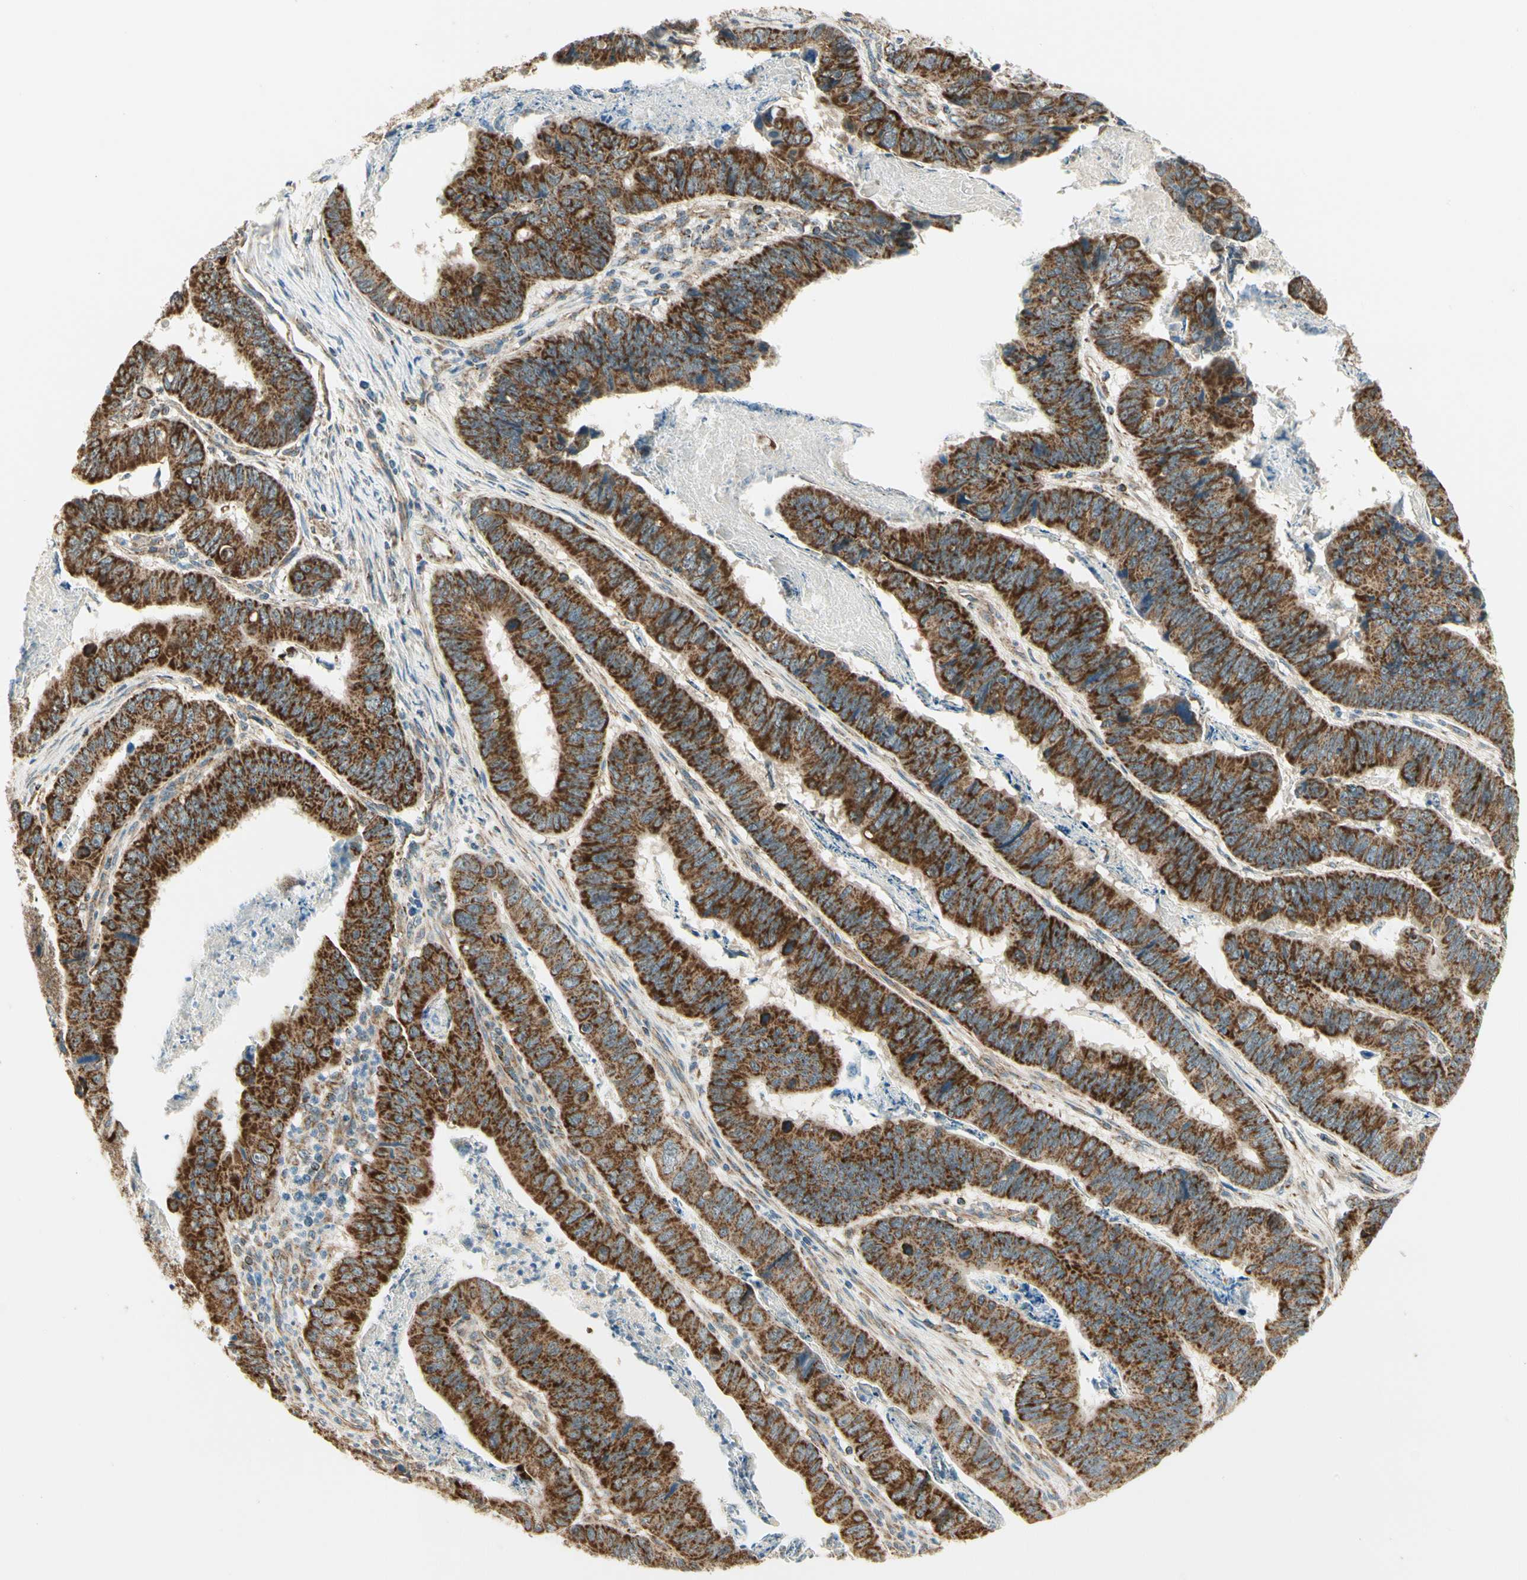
{"staining": {"intensity": "strong", "quantity": ">75%", "location": "cytoplasmic/membranous"}, "tissue": "stomach cancer", "cell_type": "Tumor cells", "image_type": "cancer", "snomed": [{"axis": "morphology", "description": "Adenocarcinoma, NOS"}, {"axis": "topography", "description": "Stomach, lower"}], "caption": "Protein expression analysis of human stomach cancer reveals strong cytoplasmic/membranous staining in approximately >75% of tumor cells.", "gene": "EPHB3", "patient": {"sex": "male", "age": 77}}